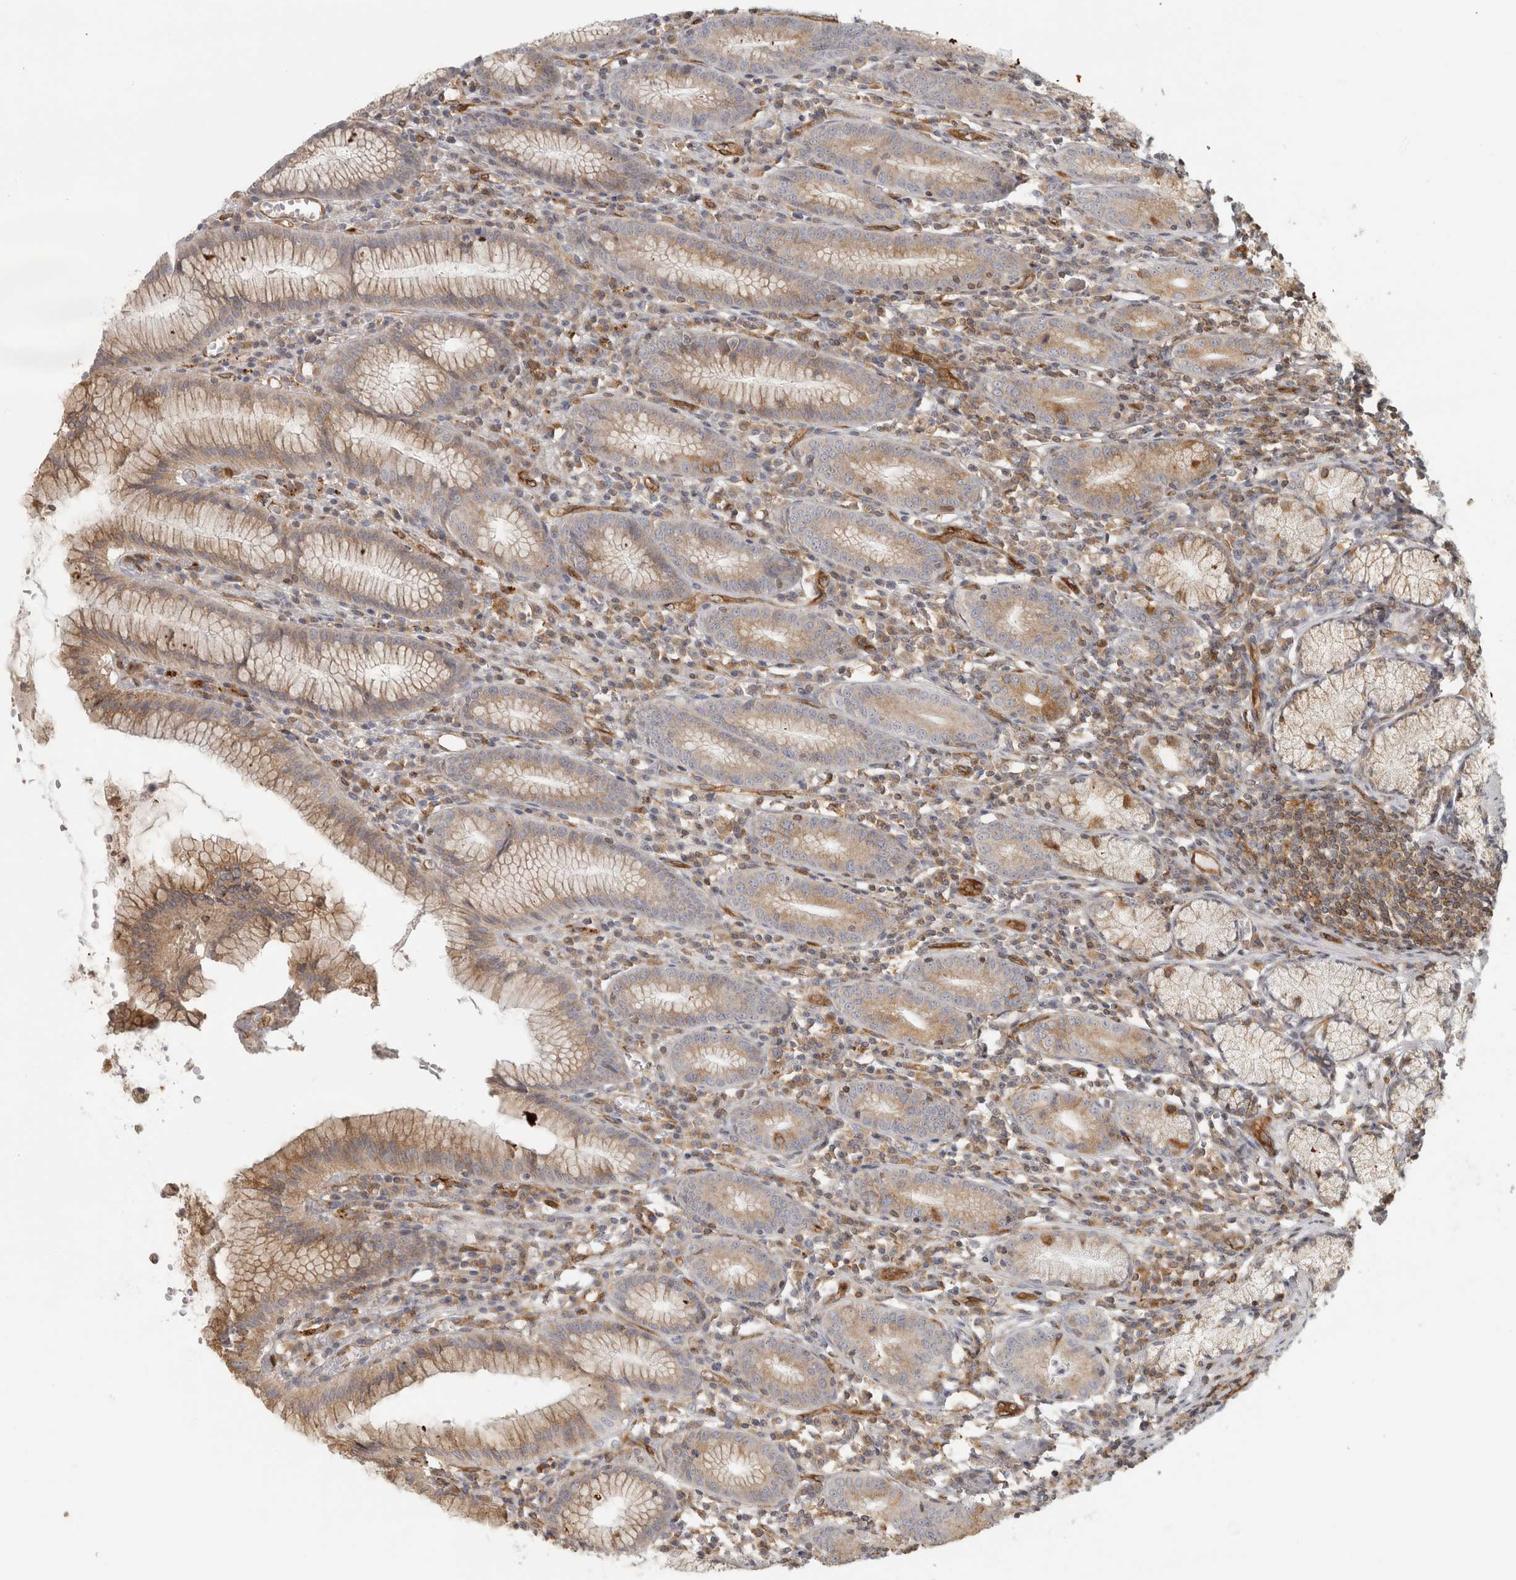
{"staining": {"intensity": "weak", "quantity": "25%-75%", "location": "cytoplasmic/membranous"}, "tissue": "stomach", "cell_type": "Glandular cells", "image_type": "normal", "snomed": [{"axis": "morphology", "description": "Normal tissue, NOS"}, {"axis": "topography", "description": "Stomach"}], "caption": "Protein staining reveals weak cytoplasmic/membranous expression in approximately 25%-75% of glandular cells in normal stomach.", "gene": "HLA", "patient": {"sex": "male", "age": 55}}